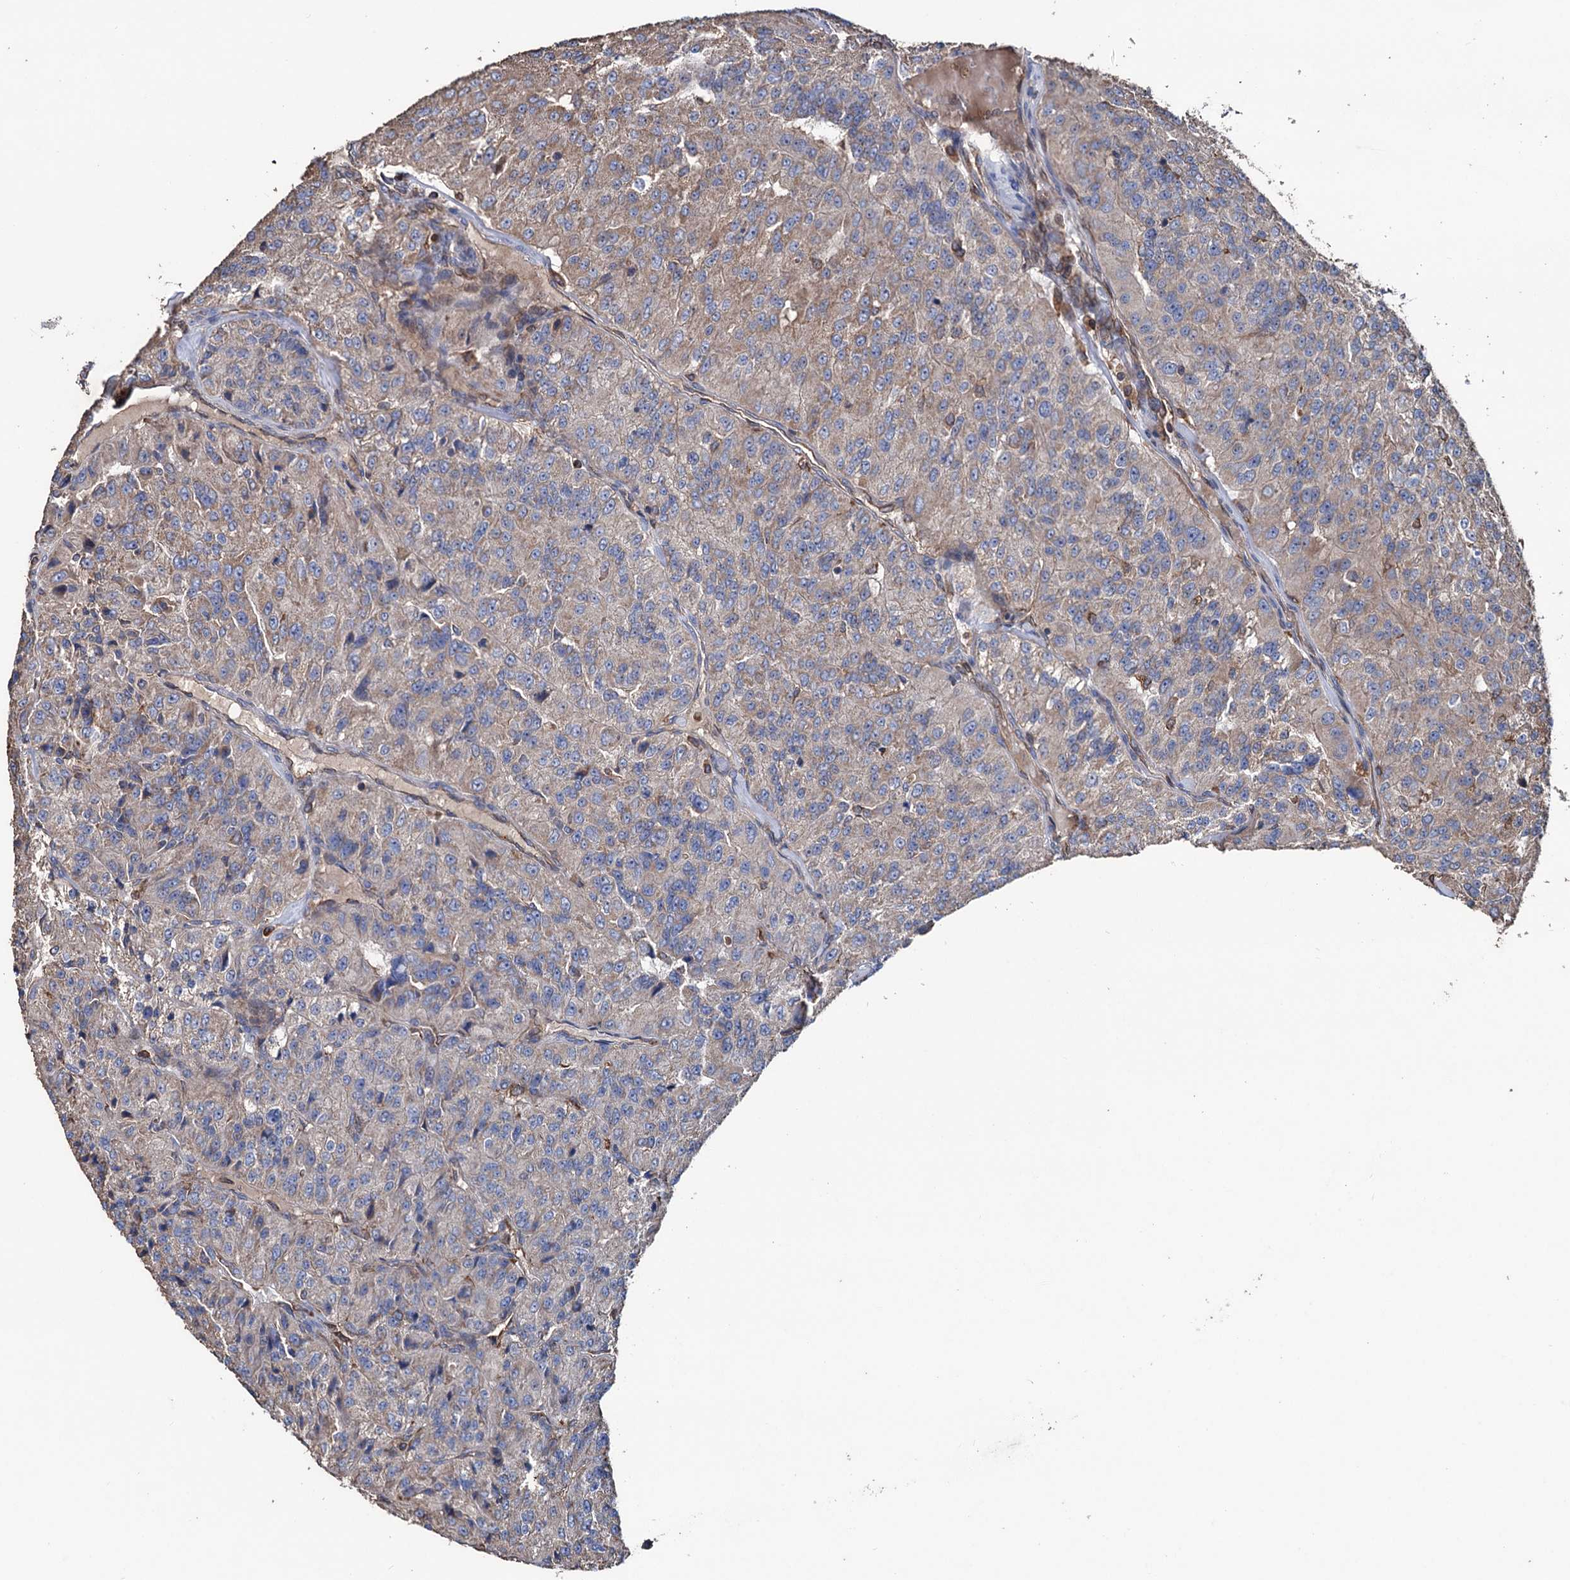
{"staining": {"intensity": "weak", "quantity": "<25%", "location": "cytoplasmic/membranous"}, "tissue": "renal cancer", "cell_type": "Tumor cells", "image_type": "cancer", "snomed": [{"axis": "morphology", "description": "Adenocarcinoma, NOS"}, {"axis": "topography", "description": "Kidney"}], "caption": "Photomicrograph shows no protein expression in tumor cells of renal cancer tissue. Brightfield microscopy of immunohistochemistry (IHC) stained with DAB (3,3'-diaminobenzidine) (brown) and hematoxylin (blue), captured at high magnification.", "gene": "STING1", "patient": {"sex": "female", "age": 63}}